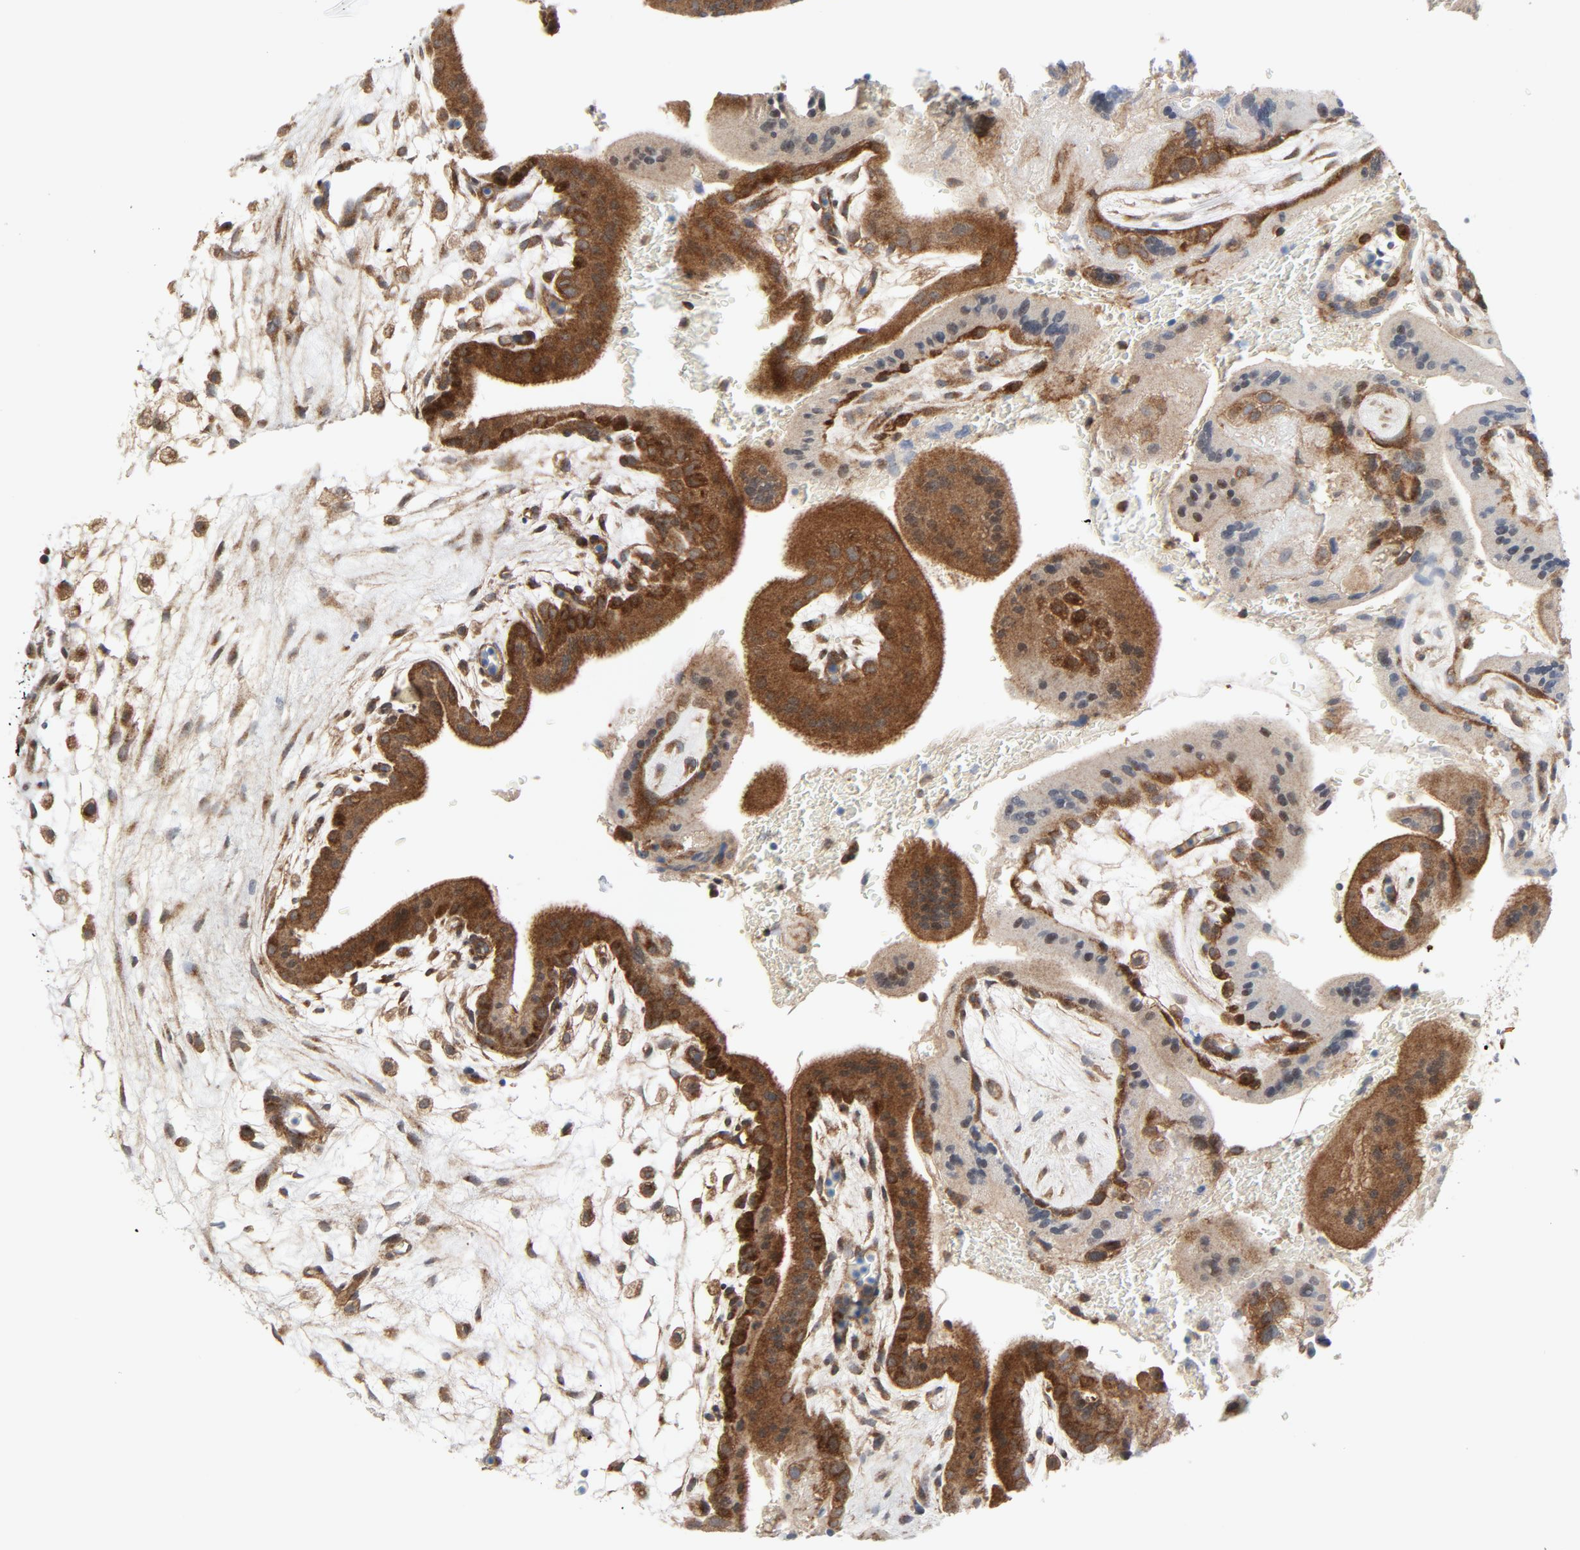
{"staining": {"intensity": "moderate", "quantity": ">75%", "location": "cytoplasmic/membranous"}, "tissue": "placenta", "cell_type": "Decidual cells", "image_type": "normal", "snomed": [{"axis": "morphology", "description": "Normal tissue, NOS"}, {"axis": "topography", "description": "Placenta"}], "caption": "Benign placenta reveals moderate cytoplasmic/membranous positivity in about >75% of decidual cells, visualized by immunohistochemistry.", "gene": "TSG101", "patient": {"sex": "female", "age": 35}}